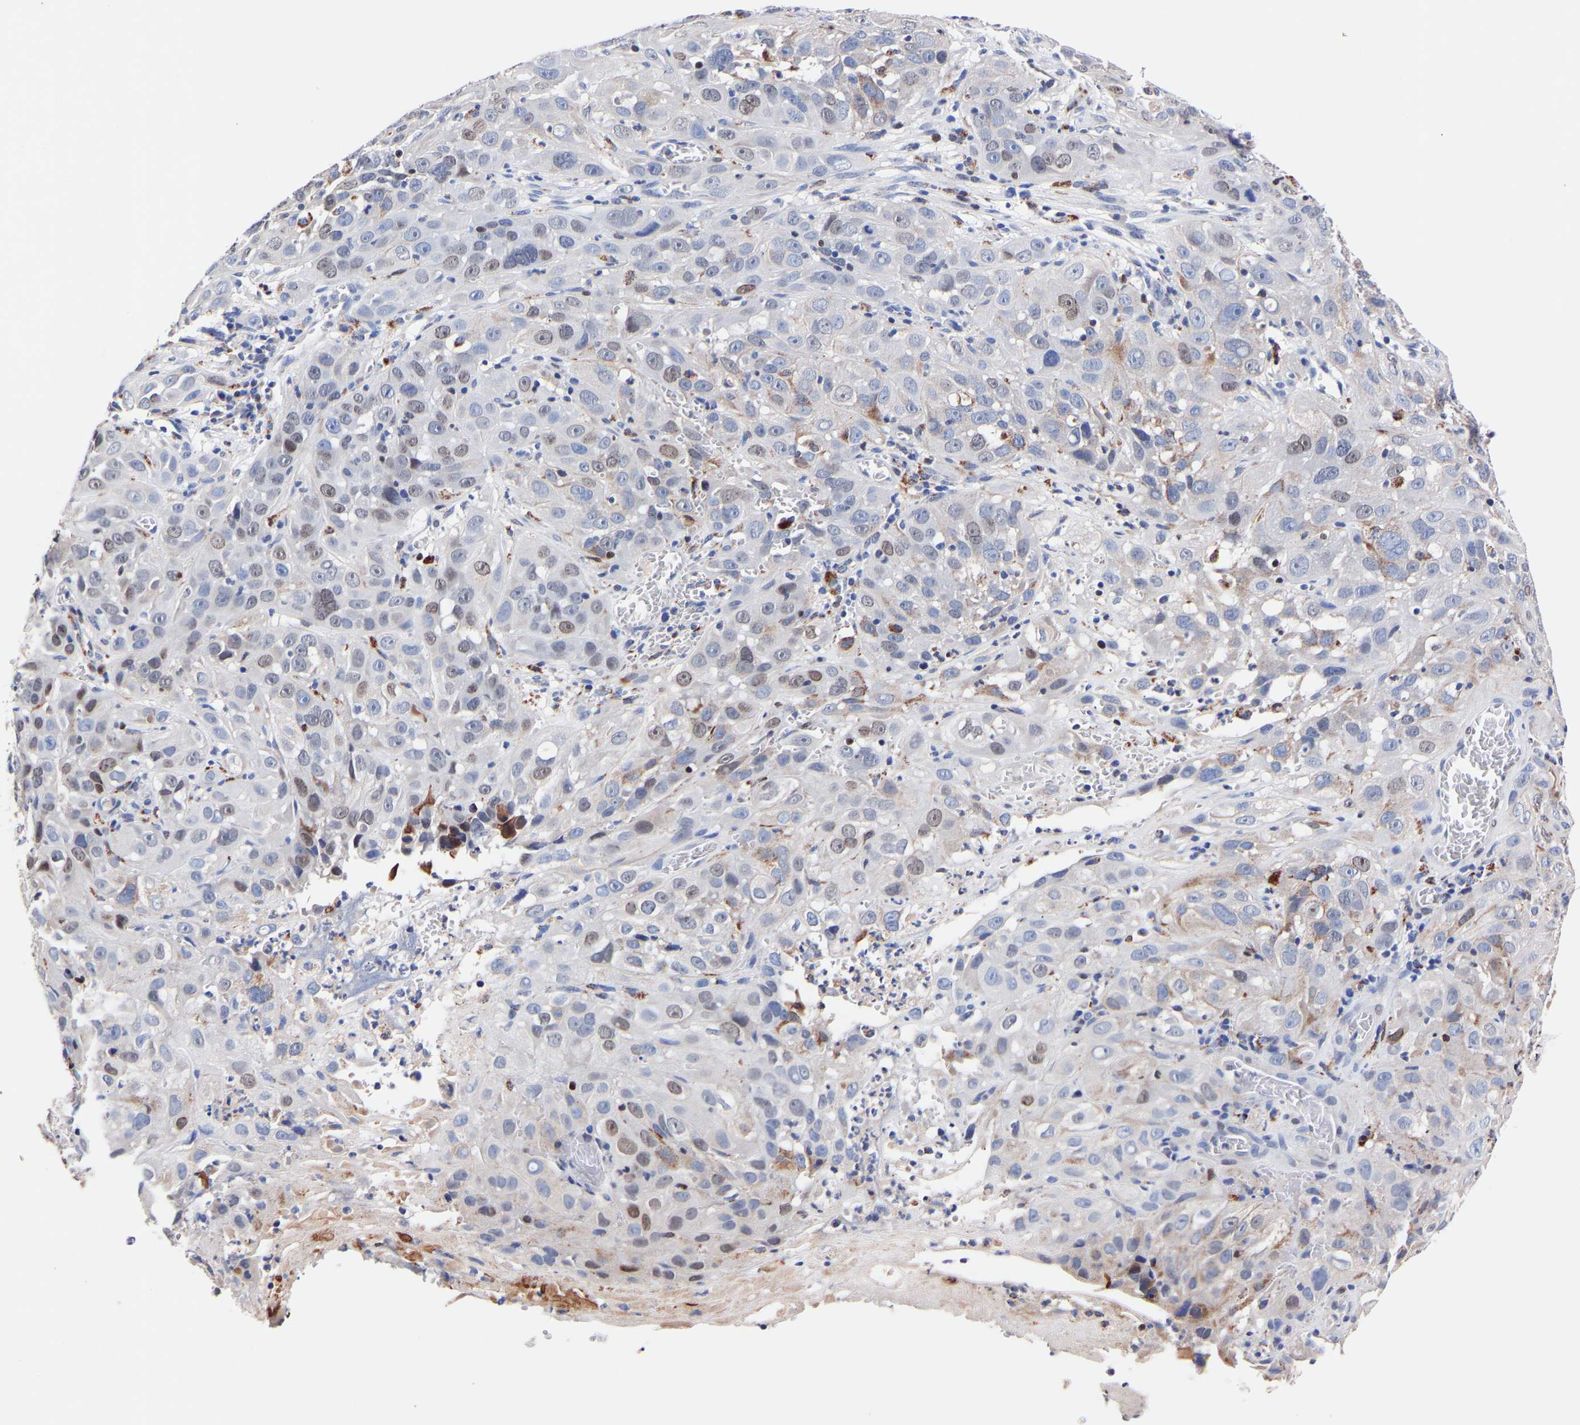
{"staining": {"intensity": "moderate", "quantity": "<25%", "location": "cytoplasmic/membranous,nuclear"}, "tissue": "cervical cancer", "cell_type": "Tumor cells", "image_type": "cancer", "snomed": [{"axis": "morphology", "description": "Squamous cell carcinoma, NOS"}, {"axis": "topography", "description": "Cervix"}], "caption": "High-magnification brightfield microscopy of cervical cancer stained with DAB (brown) and counterstained with hematoxylin (blue). tumor cells exhibit moderate cytoplasmic/membranous and nuclear expression is appreciated in about<25% of cells.", "gene": "SEM1", "patient": {"sex": "female", "age": 32}}